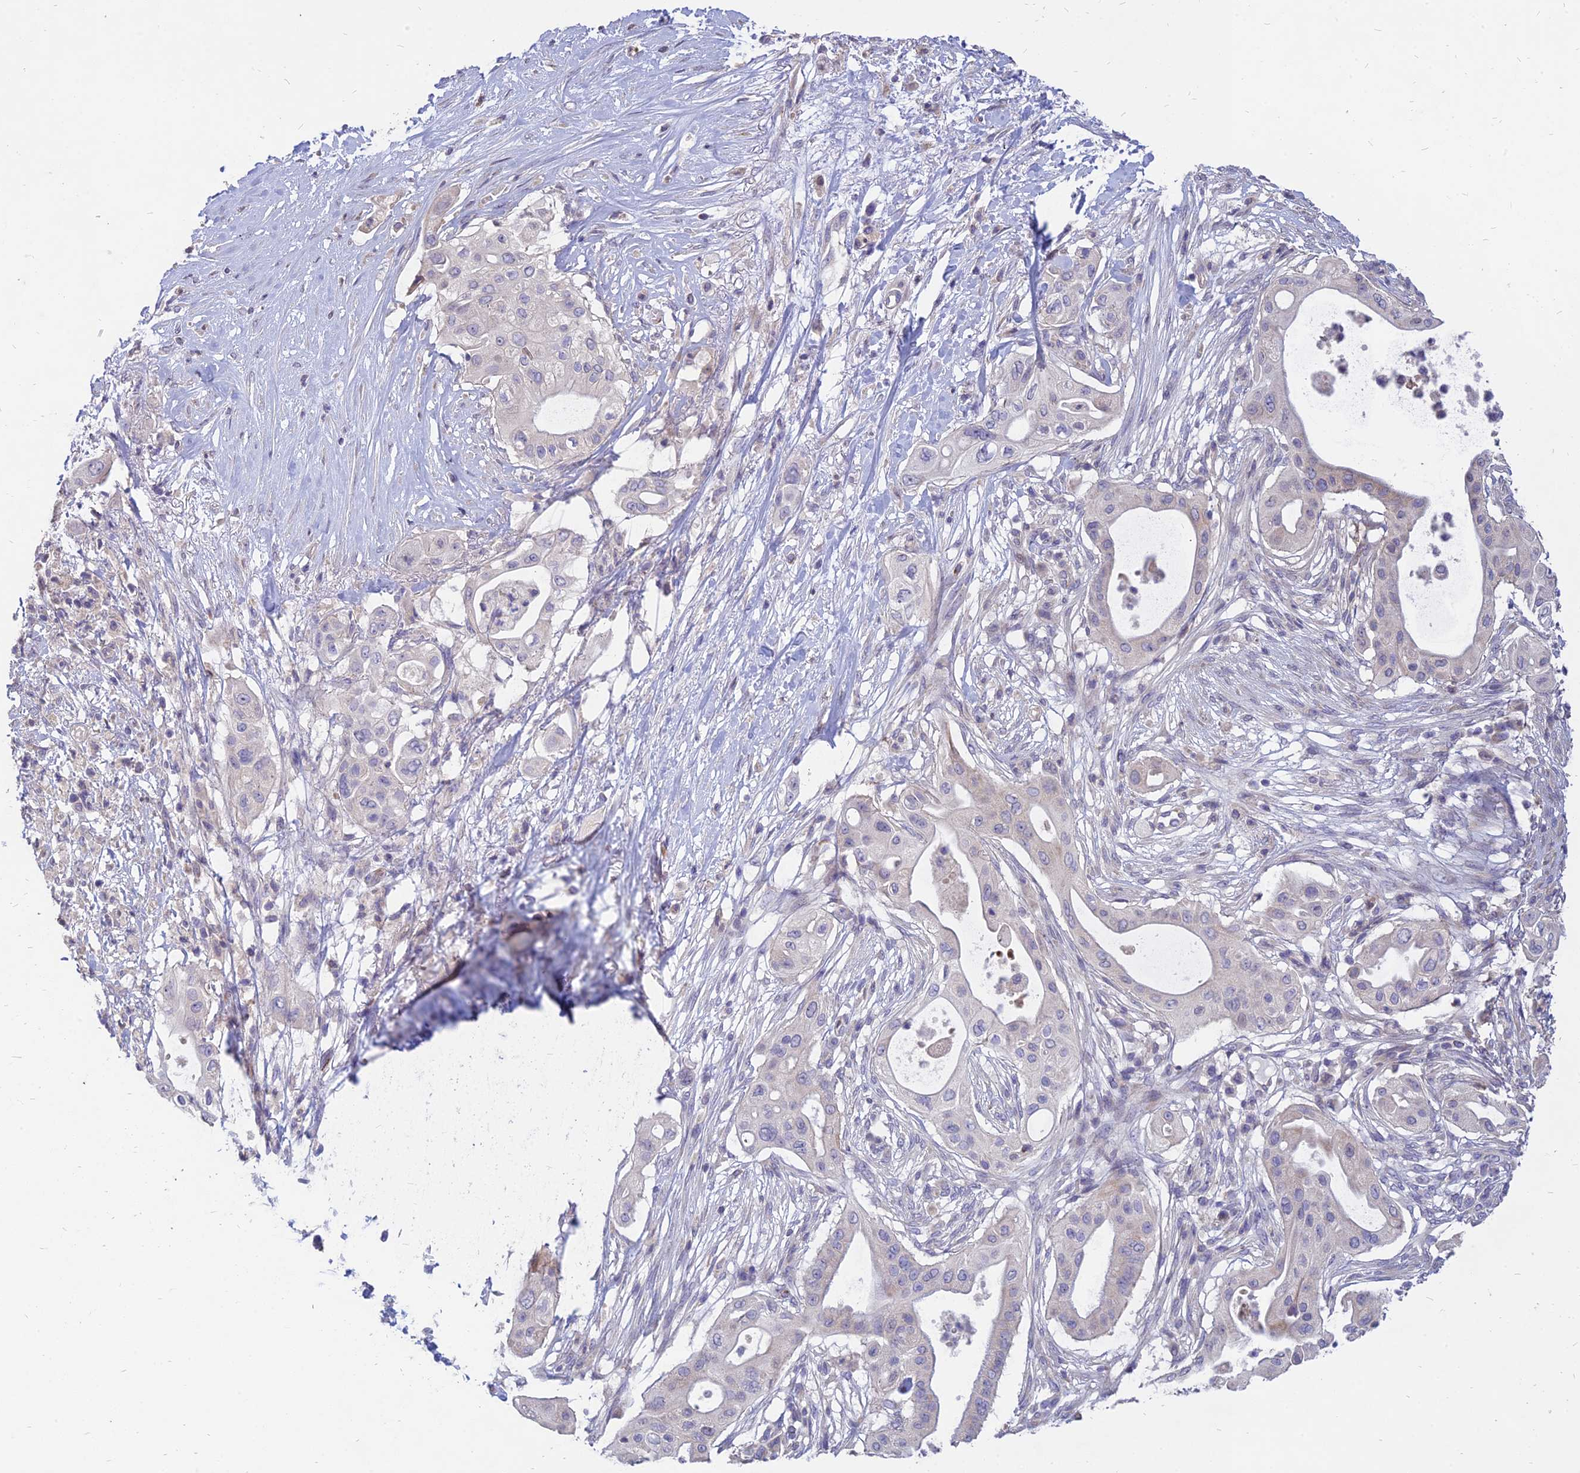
{"staining": {"intensity": "weak", "quantity": "<25%", "location": "cytoplasmic/membranous"}, "tissue": "pancreatic cancer", "cell_type": "Tumor cells", "image_type": "cancer", "snomed": [{"axis": "morphology", "description": "Adenocarcinoma, NOS"}, {"axis": "topography", "description": "Pancreas"}], "caption": "Immunohistochemistry of pancreatic cancer (adenocarcinoma) reveals no positivity in tumor cells.", "gene": "ST3GAL6", "patient": {"sex": "male", "age": 68}}